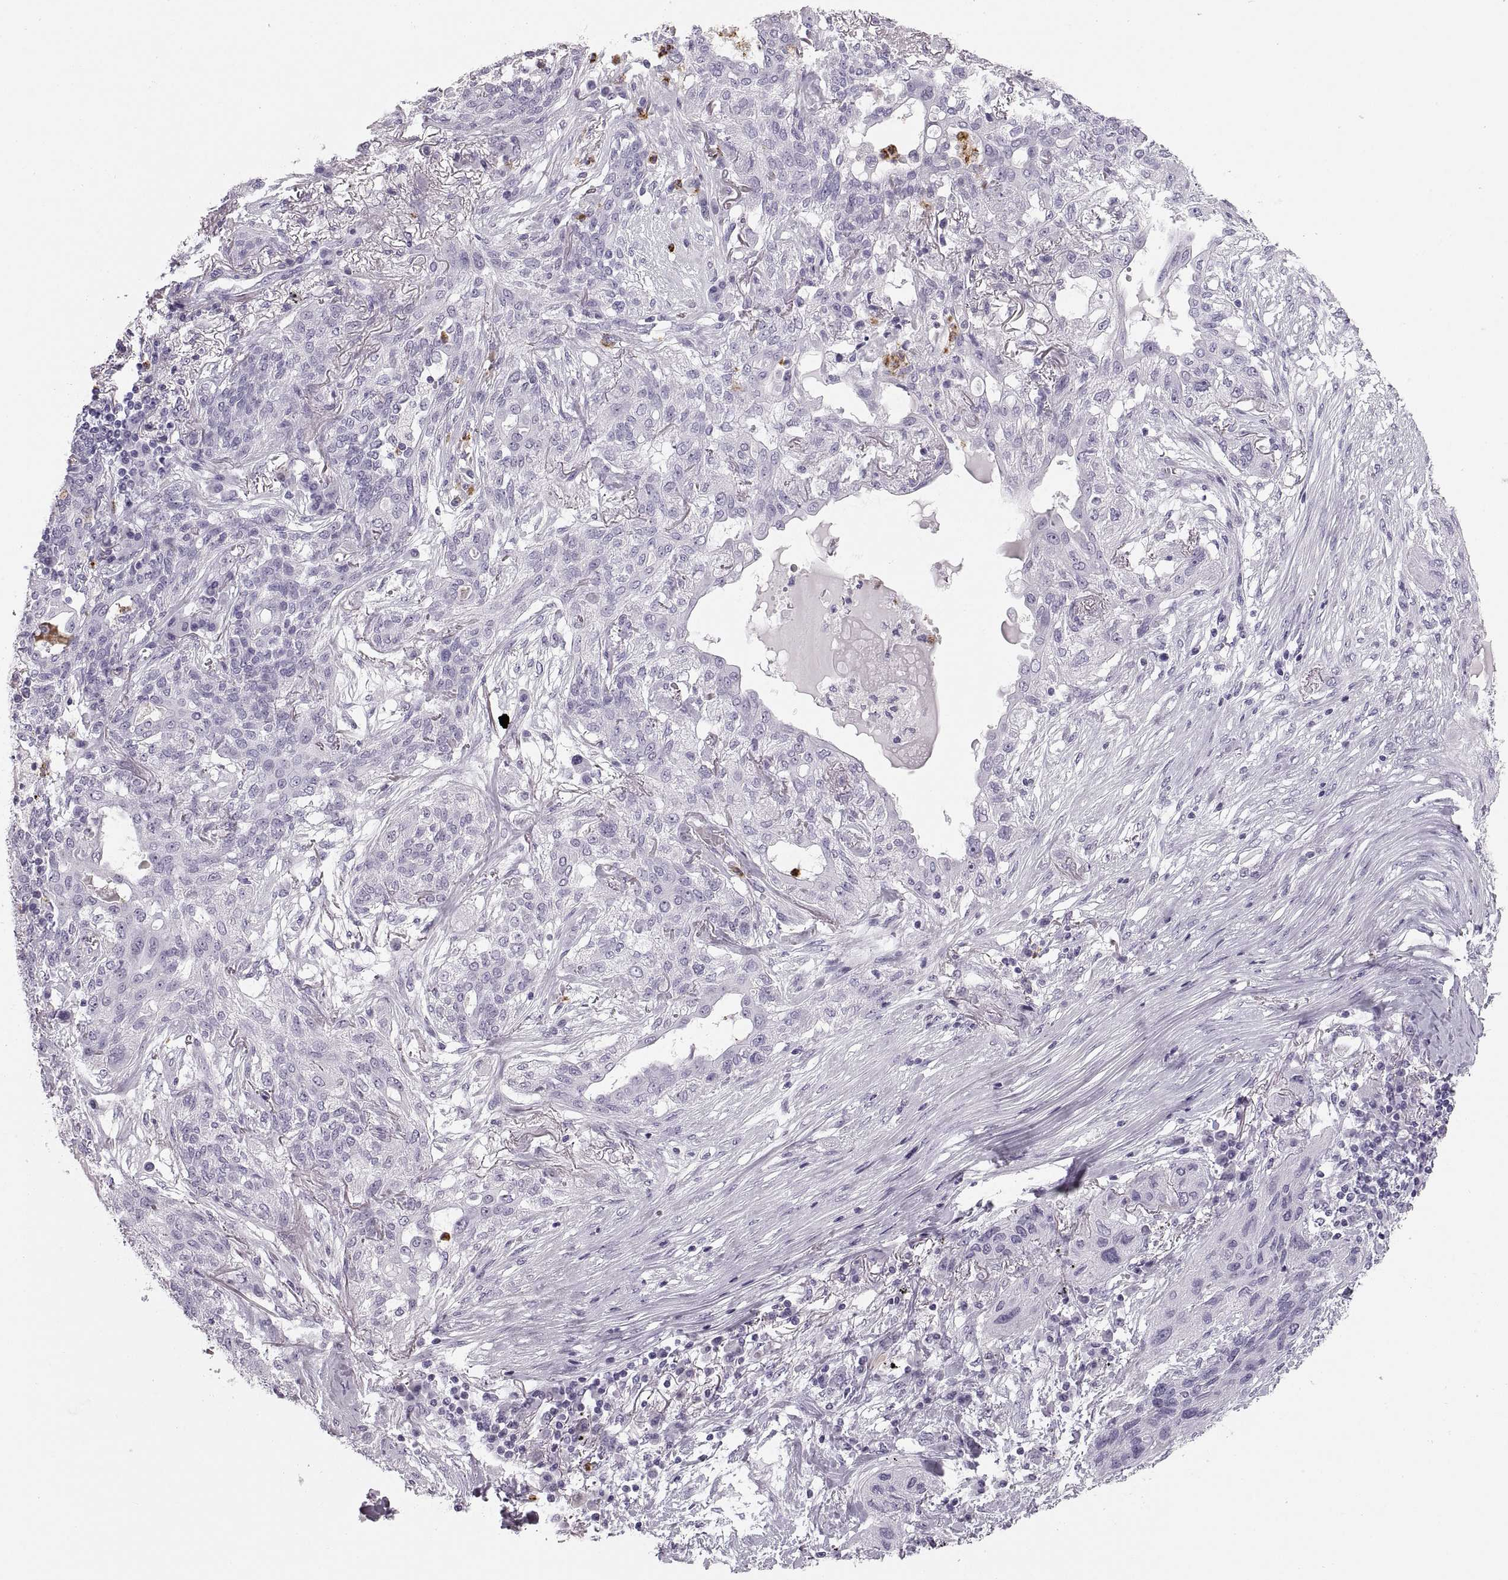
{"staining": {"intensity": "negative", "quantity": "none", "location": "none"}, "tissue": "lung cancer", "cell_type": "Tumor cells", "image_type": "cancer", "snomed": [{"axis": "morphology", "description": "Squamous cell carcinoma, NOS"}, {"axis": "topography", "description": "Lung"}], "caption": "Micrograph shows no protein staining in tumor cells of lung squamous cell carcinoma tissue.", "gene": "MILR1", "patient": {"sex": "female", "age": 70}}